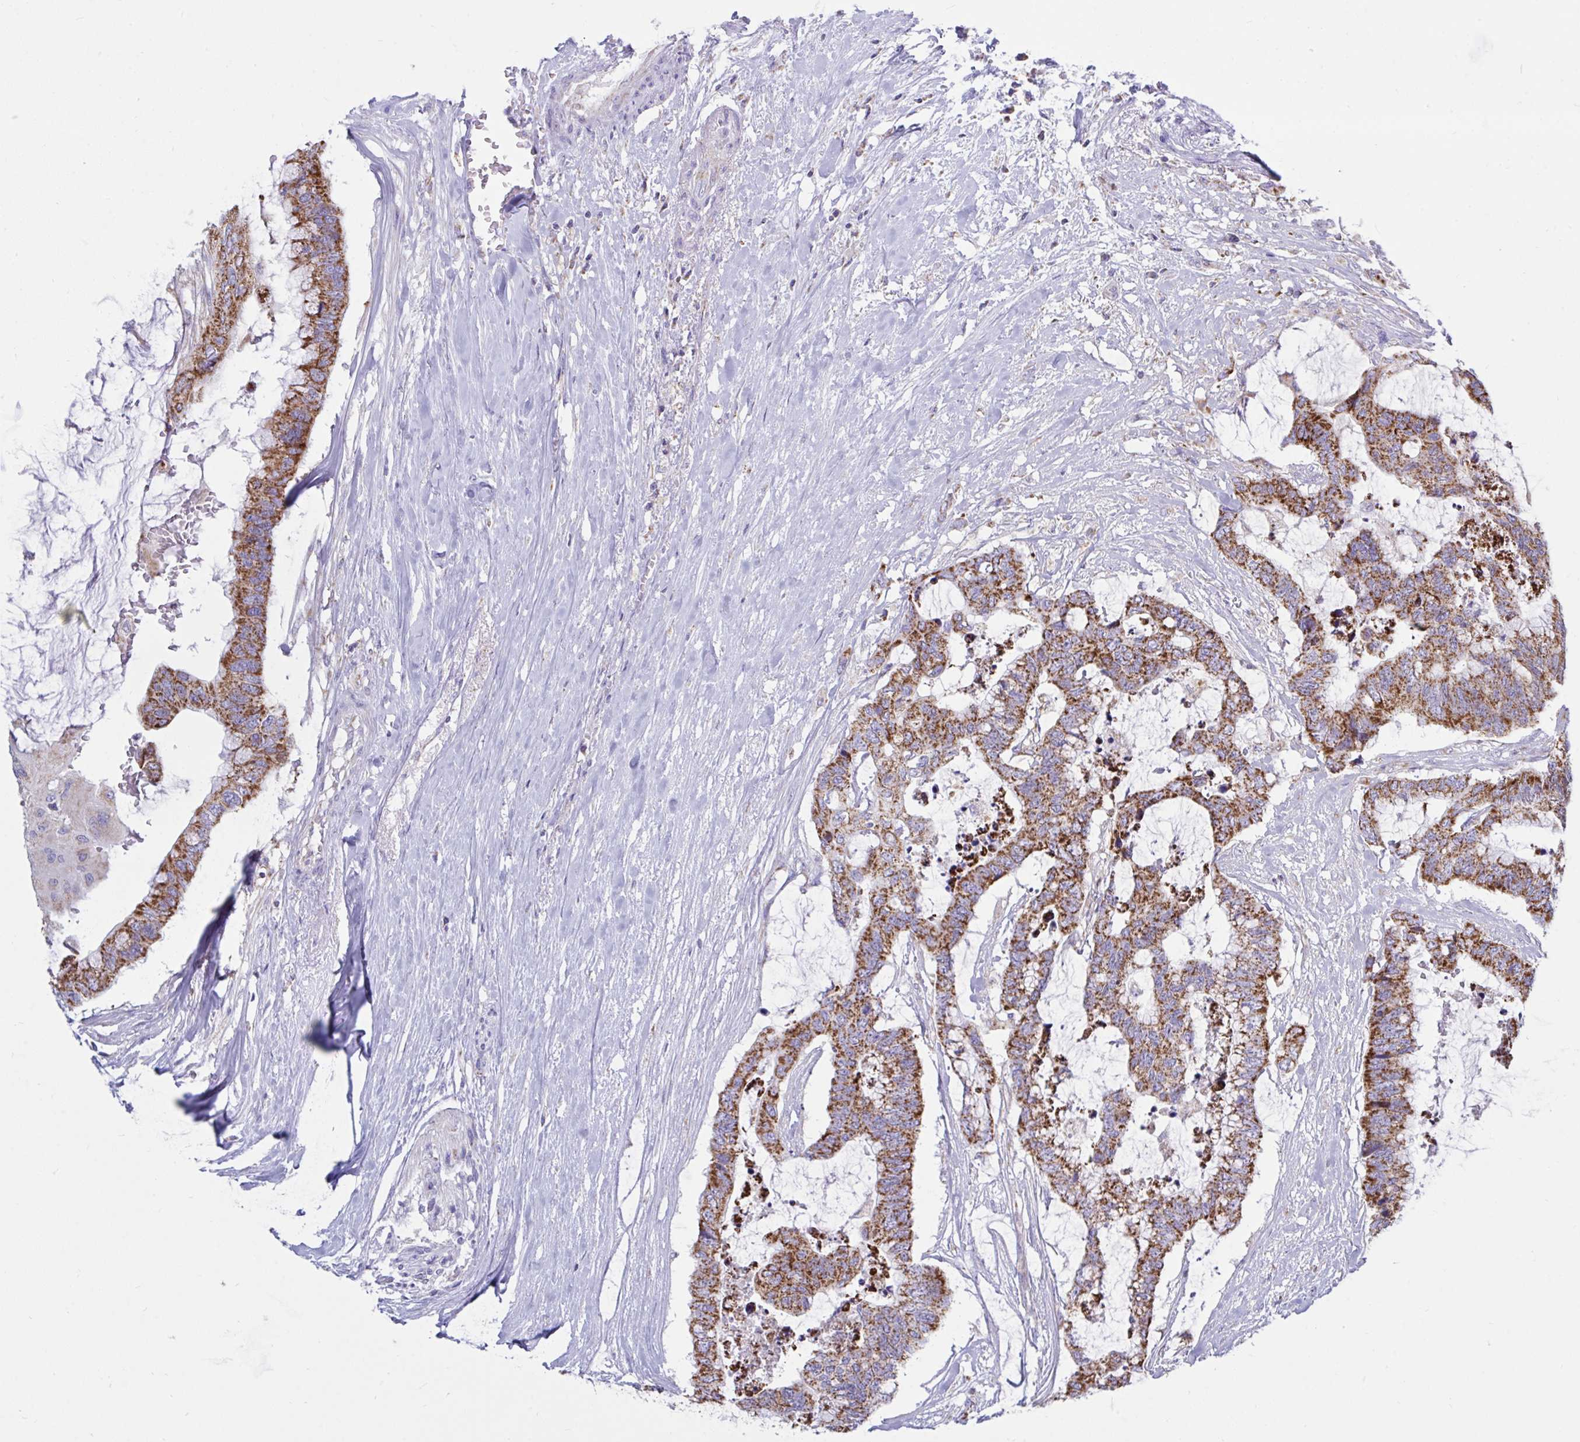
{"staining": {"intensity": "strong", "quantity": ">75%", "location": "cytoplasmic/membranous"}, "tissue": "colorectal cancer", "cell_type": "Tumor cells", "image_type": "cancer", "snomed": [{"axis": "morphology", "description": "Adenocarcinoma, NOS"}, {"axis": "topography", "description": "Rectum"}], "caption": "A photomicrograph showing strong cytoplasmic/membranous expression in about >75% of tumor cells in colorectal cancer (adenocarcinoma), as visualized by brown immunohistochemical staining.", "gene": "HSPE1", "patient": {"sex": "female", "age": 59}}